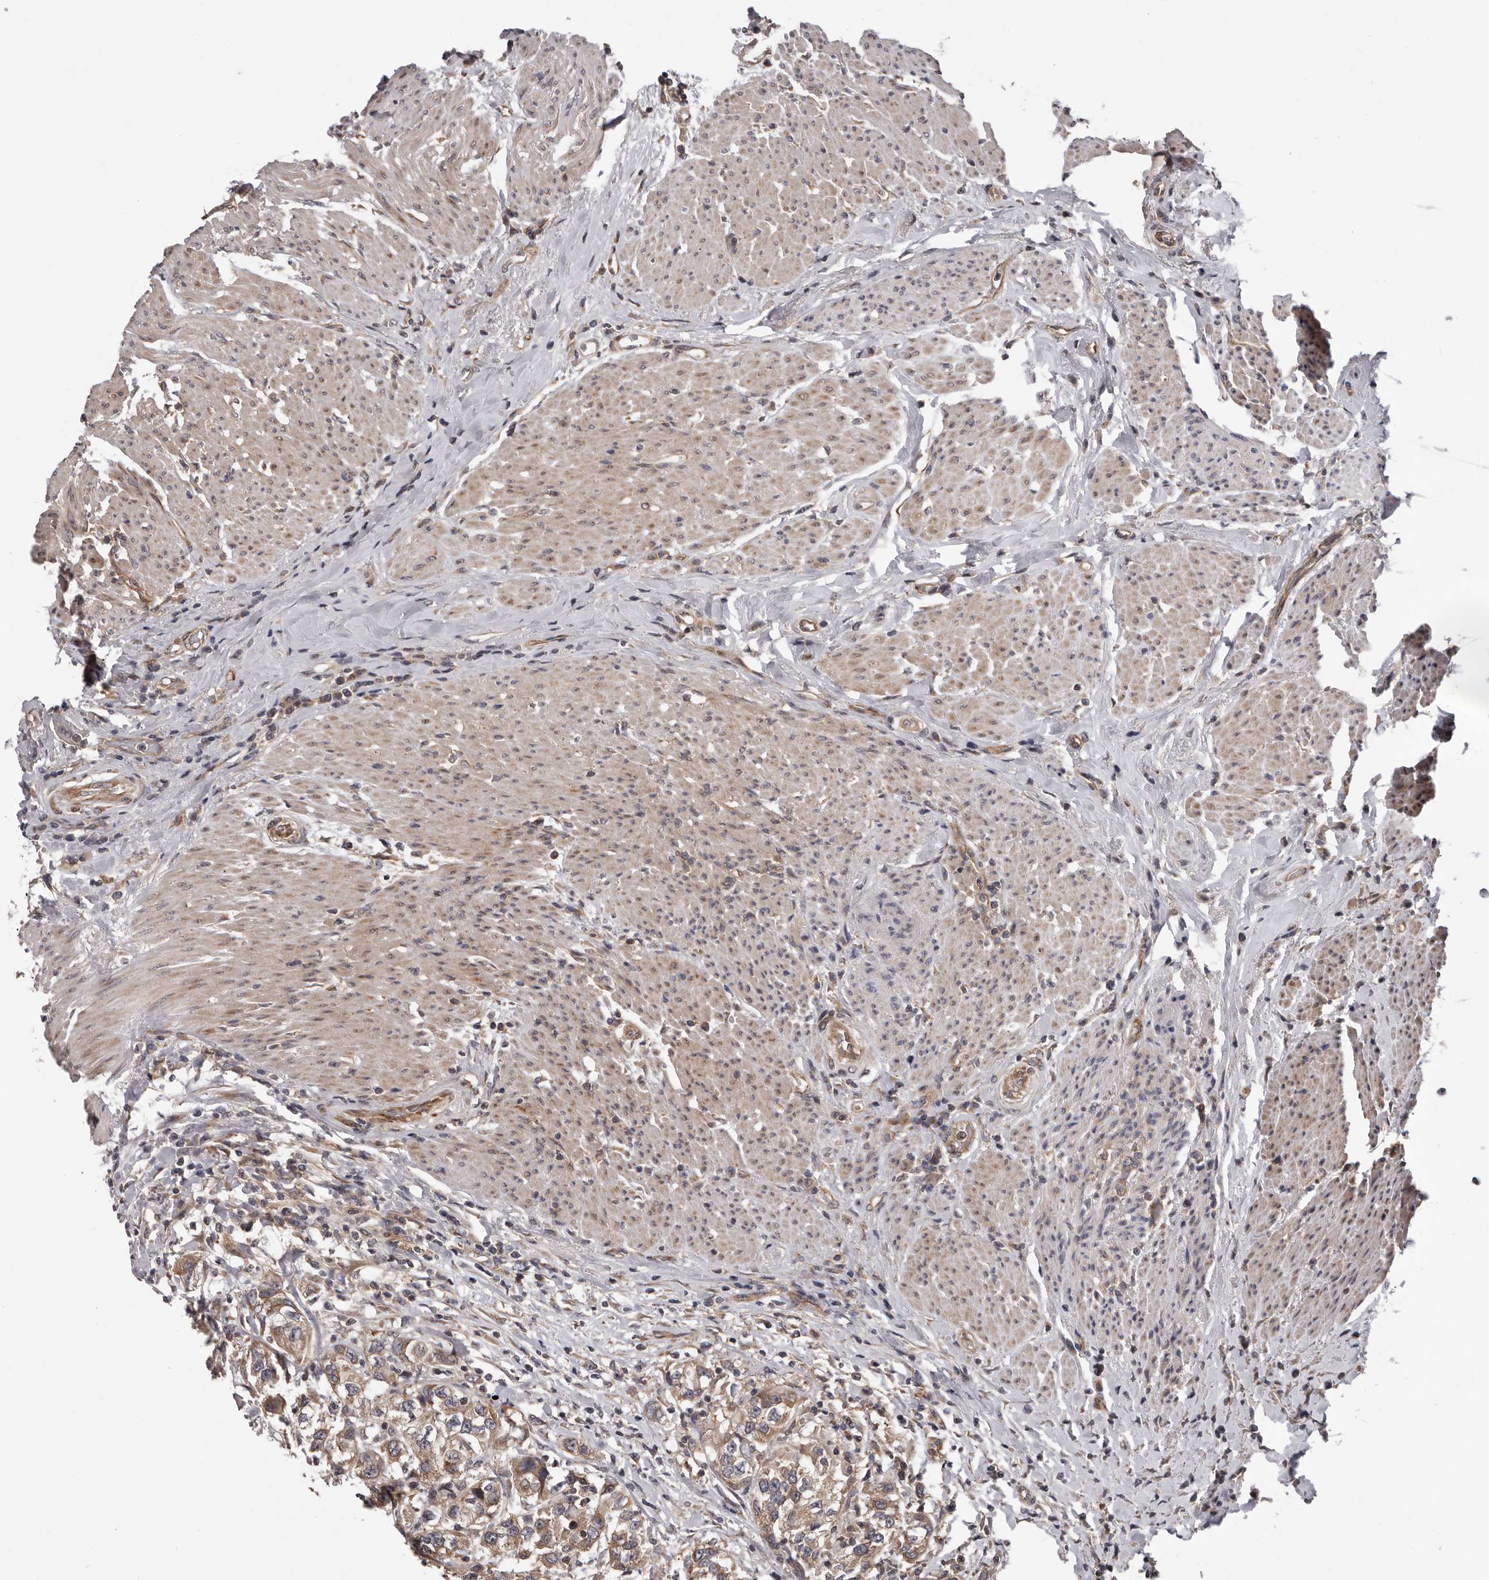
{"staining": {"intensity": "weak", "quantity": ">75%", "location": "cytoplasmic/membranous"}, "tissue": "urothelial cancer", "cell_type": "Tumor cells", "image_type": "cancer", "snomed": [{"axis": "morphology", "description": "Urothelial carcinoma, High grade"}, {"axis": "topography", "description": "Urinary bladder"}], "caption": "The micrograph shows a brown stain indicating the presence of a protein in the cytoplasmic/membranous of tumor cells in urothelial cancer.", "gene": "VPS37A", "patient": {"sex": "female", "age": 80}}